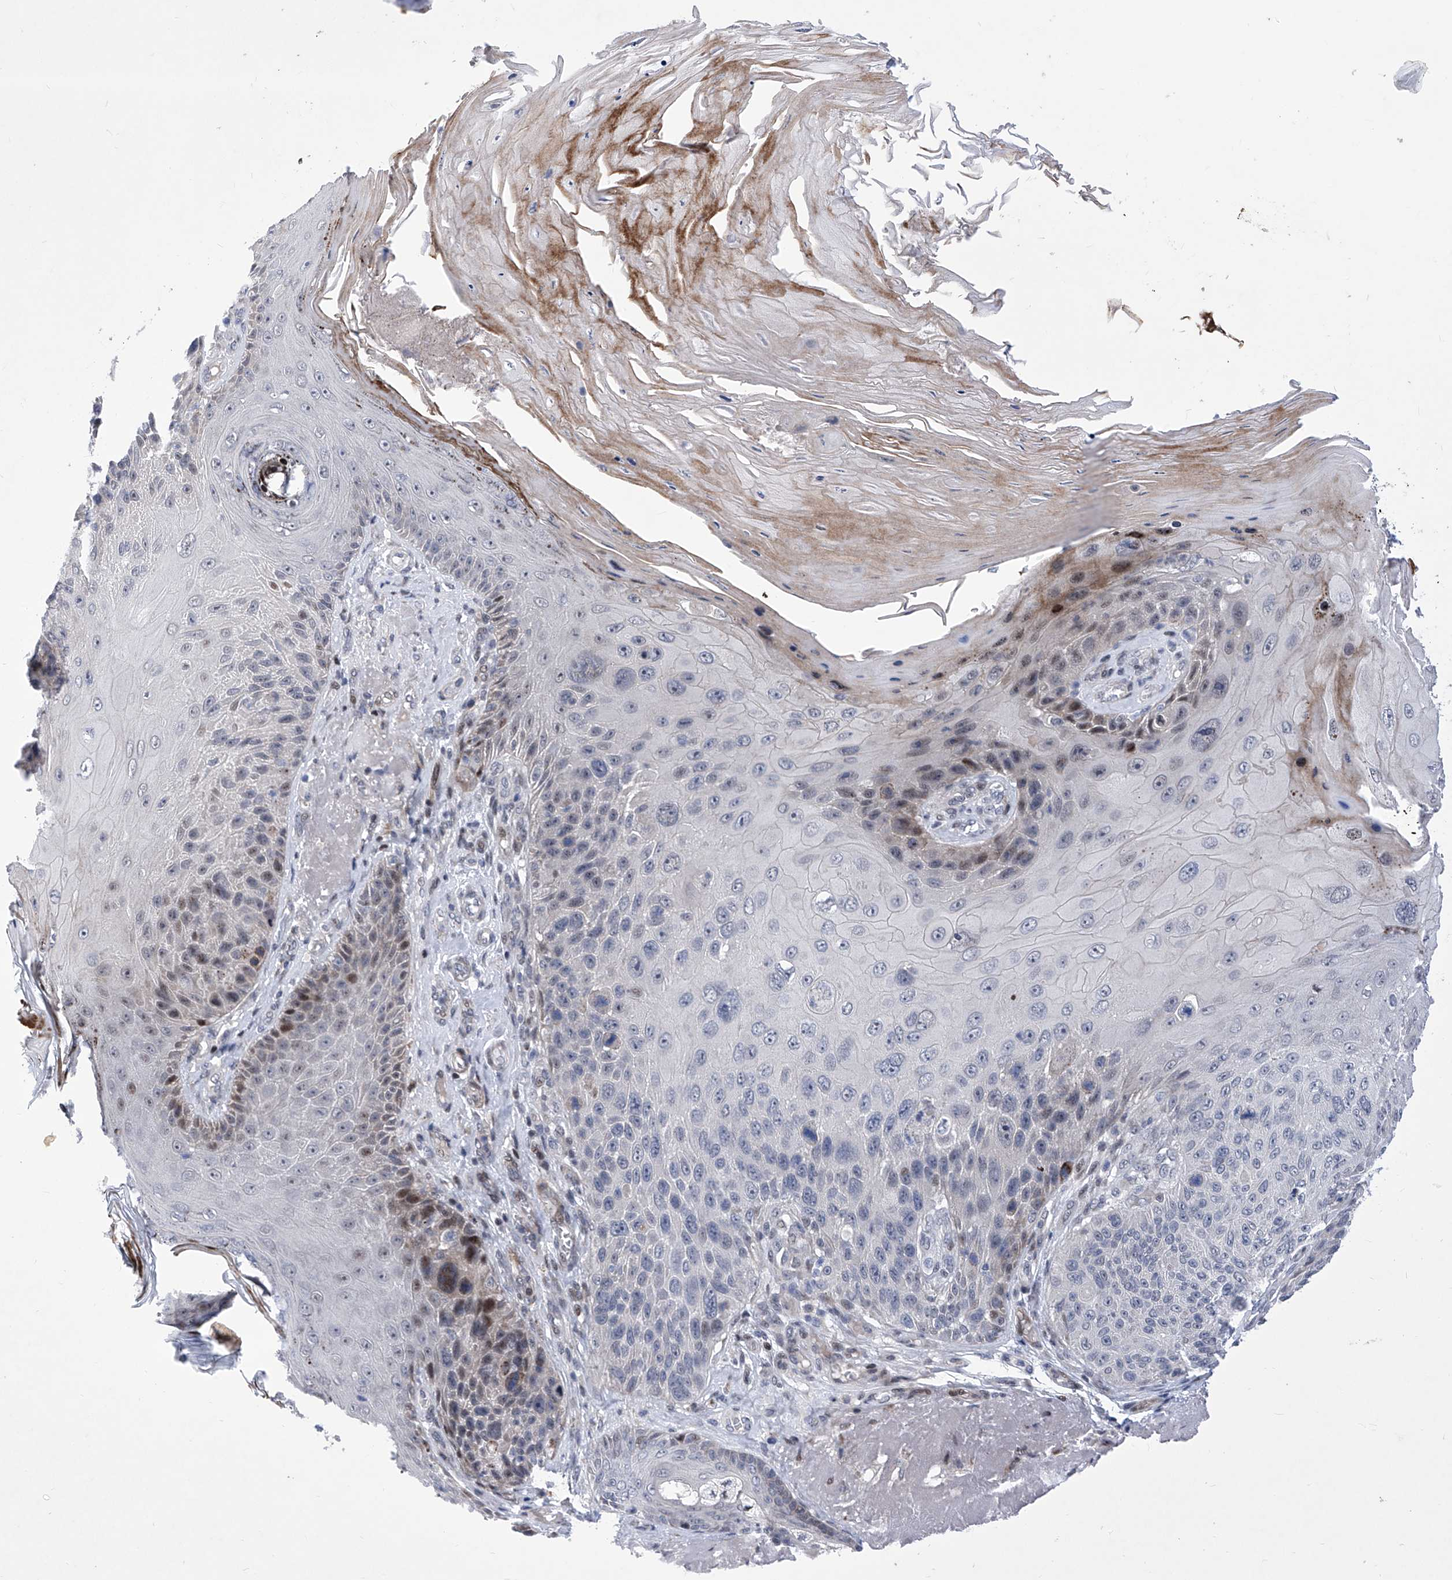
{"staining": {"intensity": "moderate", "quantity": "<25%", "location": "nuclear"}, "tissue": "skin cancer", "cell_type": "Tumor cells", "image_type": "cancer", "snomed": [{"axis": "morphology", "description": "Squamous cell carcinoma, NOS"}, {"axis": "topography", "description": "Skin"}], "caption": "IHC of human squamous cell carcinoma (skin) reveals low levels of moderate nuclear positivity in about <25% of tumor cells.", "gene": "NUFIP1", "patient": {"sex": "female", "age": 88}}